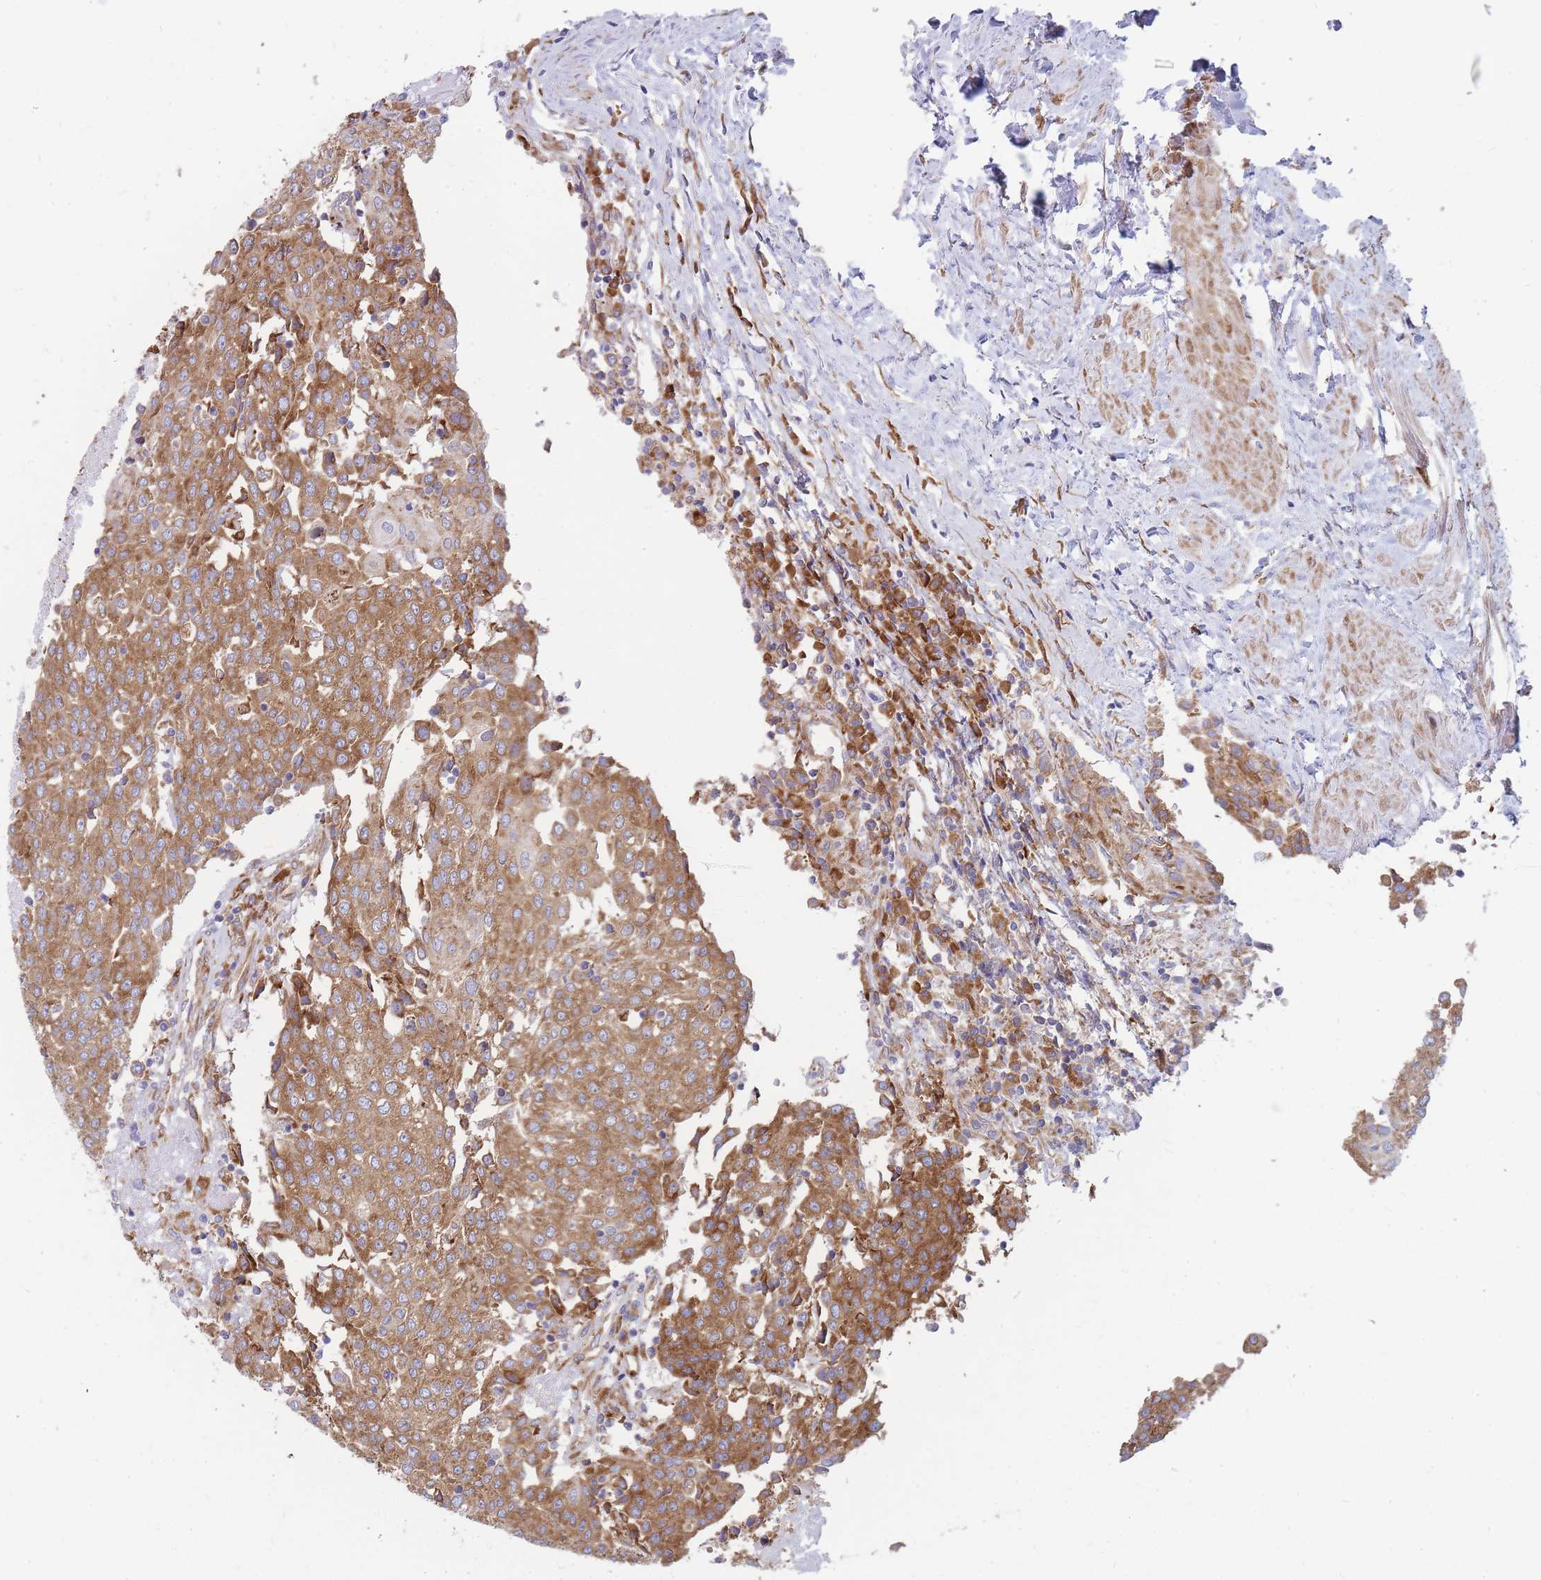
{"staining": {"intensity": "moderate", "quantity": ">75%", "location": "cytoplasmic/membranous"}, "tissue": "urothelial cancer", "cell_type": "Tumor cells", "image_type": "cancer", "snomed": [{"axis": "morphology", "description": "Urothelial carcinoma, High grade"}, {"axis": "topography", "description": "Urinary bladder"}], "caption": "Immunohistochemistry (DAB) staining of urothelial cancer displays moderate cytoplasmic/membranous protein positivity in approximately >75% of tumor cells.", "gene": "RPL8", "patient": {"sex": "female", "age": 85}}